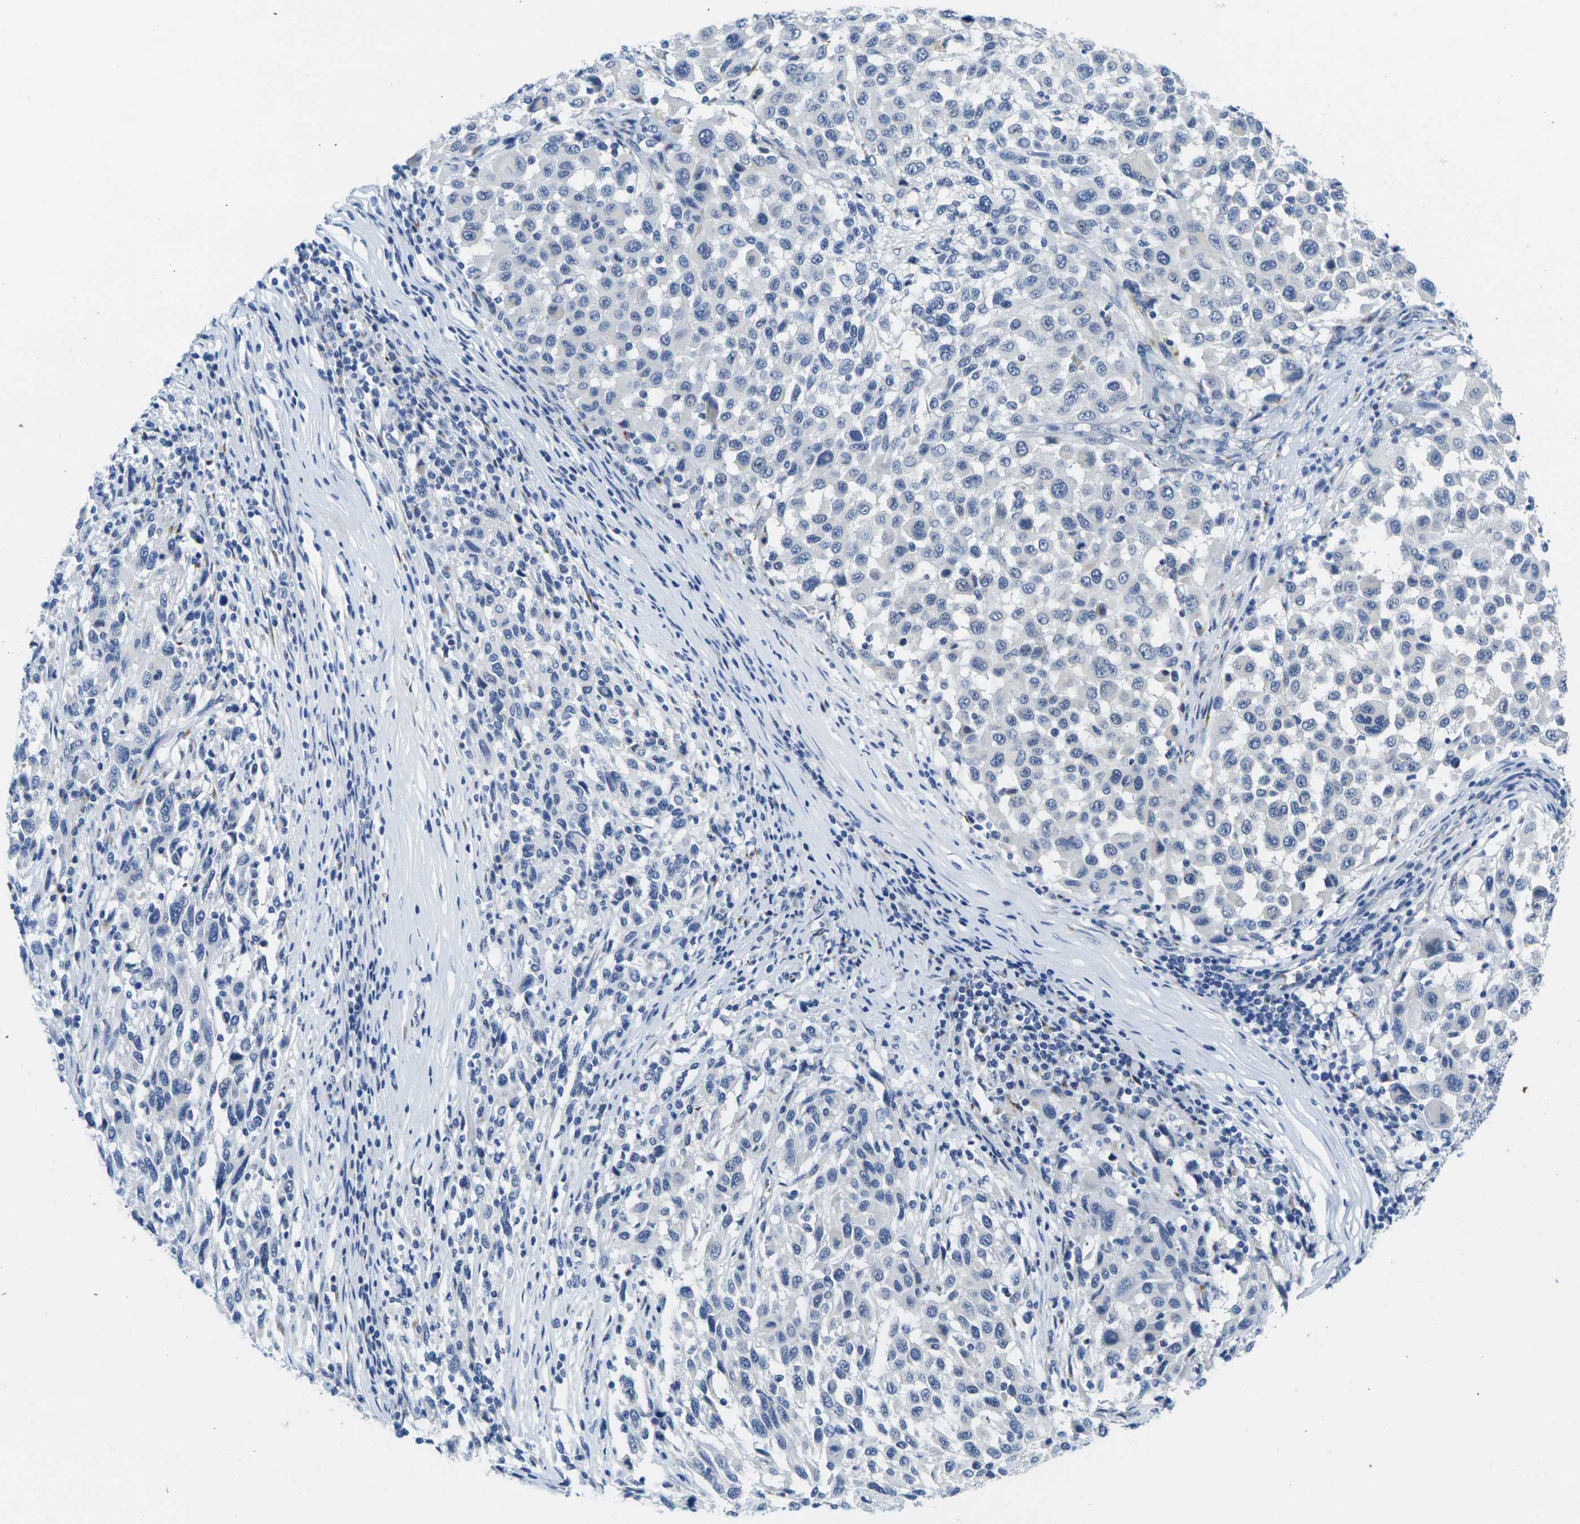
{"staining": {"intensity": "negative", "quantity": "none", "location": "none"}, "tissue": "melanoma", "cell_type": "Tumor cells", "image_type": "cancer", "snomed": [{"axis": "morphology", "description": "Malignant melanoma, Metastatic site"}, {"axis": "topography", "description": "Lymph node"}], "caption": "This is an immunohistochemistry (IHC) histopathology image of human melanoma. There is no expression in tumor cells.", "gene": "CRK", "patient": {"sex": "male", "age": 61}}